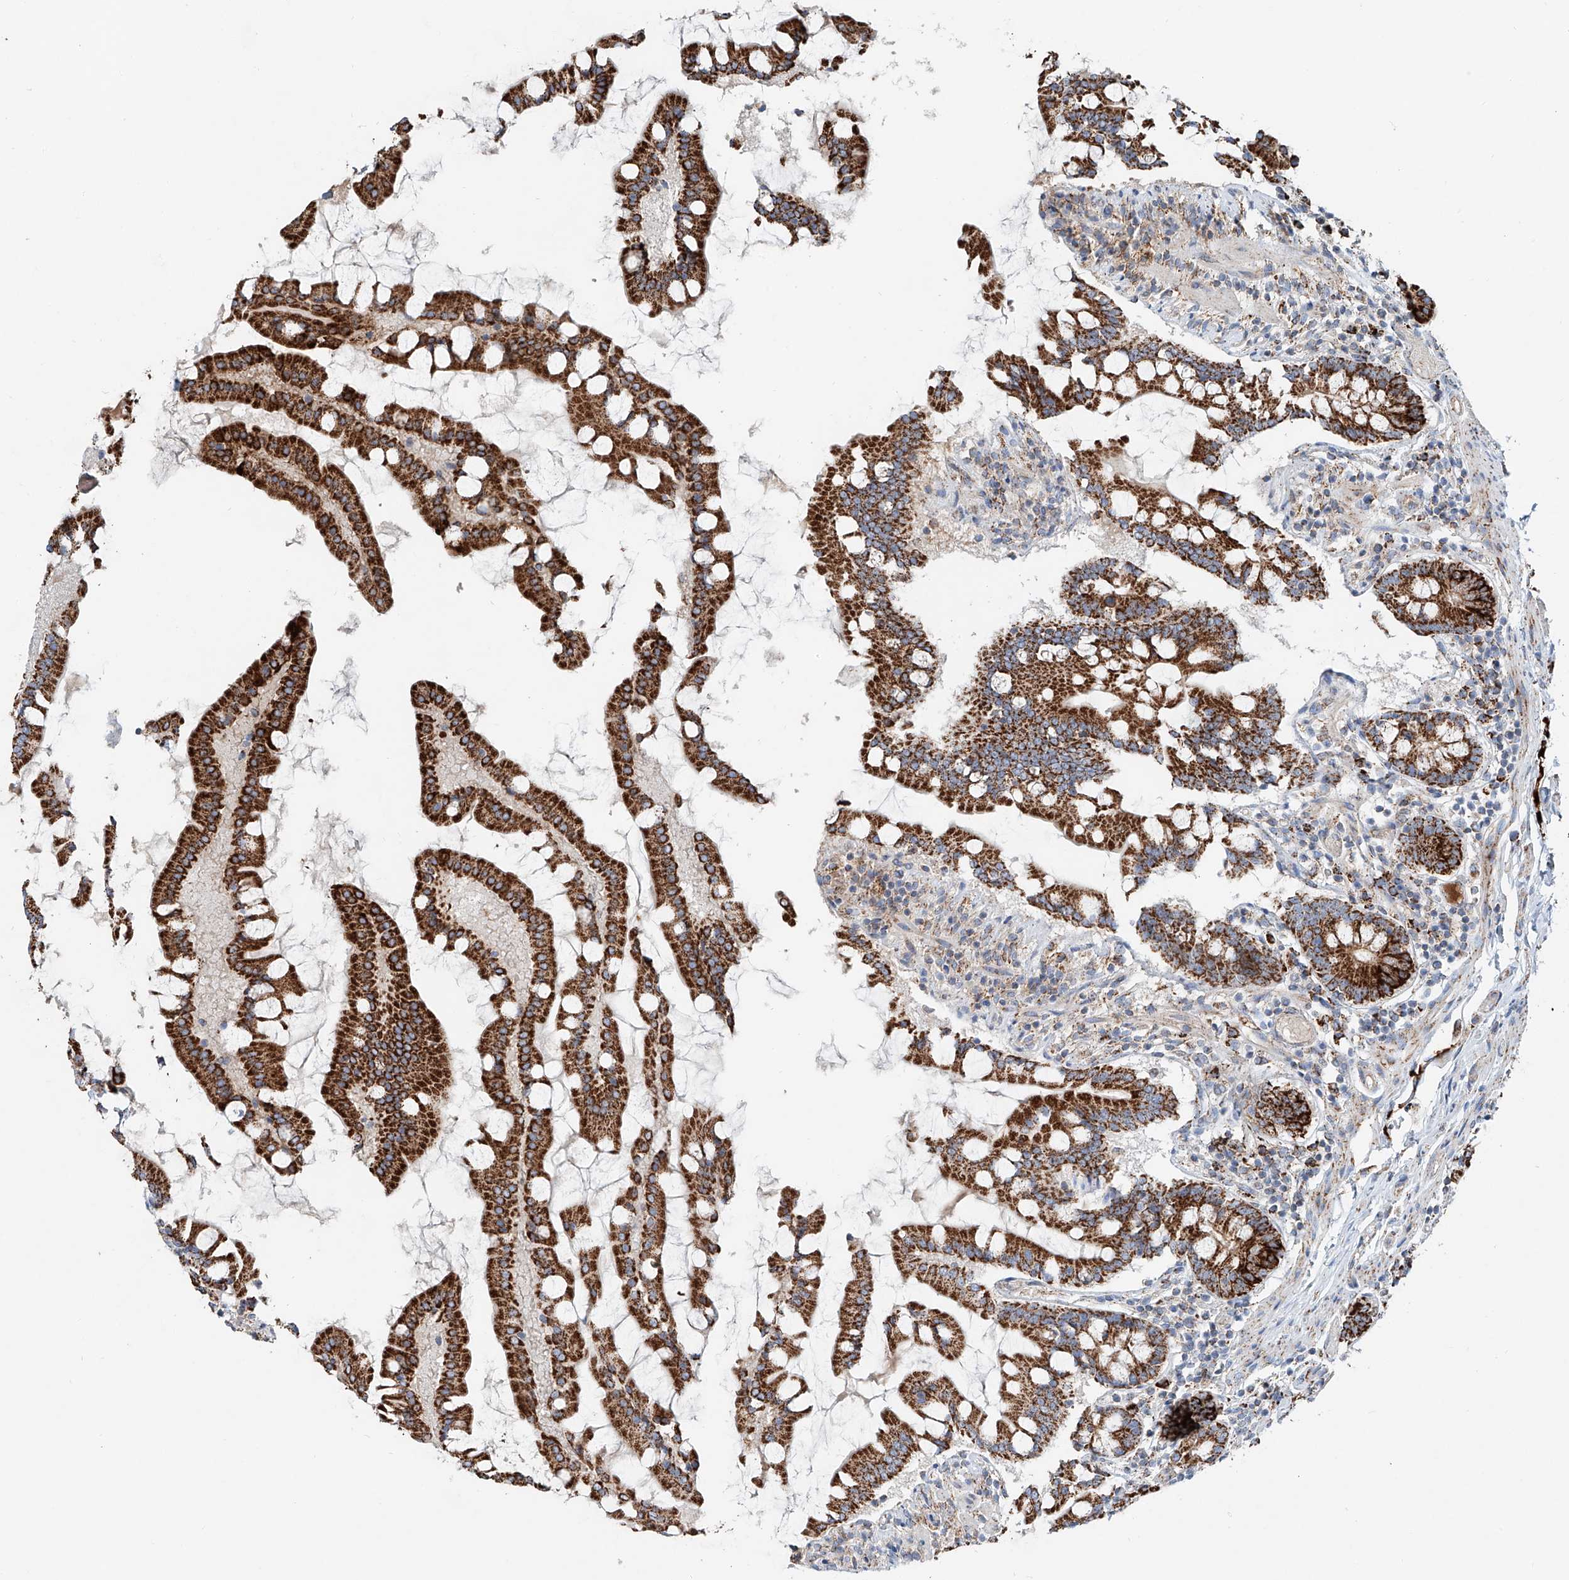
{"staining": {"intensity": "strong", "quantity": ">75%", "location": "cytoplasmic/membranous"}, "tissue": "small intestine", "cell_type": "Glandular cells", "image_type": "normal", "snomed": [{"axis": "morphology", "description": "Normal tissue, NOS"}, {"axis": "topography", "description": "Small intestine"}], "caption": "Brown immunohistochemical staining in benign human small intestine exhibits strong cytoplasmic/membranous expression in approximately >75% of glandular cells.", "gene": "CARD10", "patient": {"sex": "male", "age": 41}}